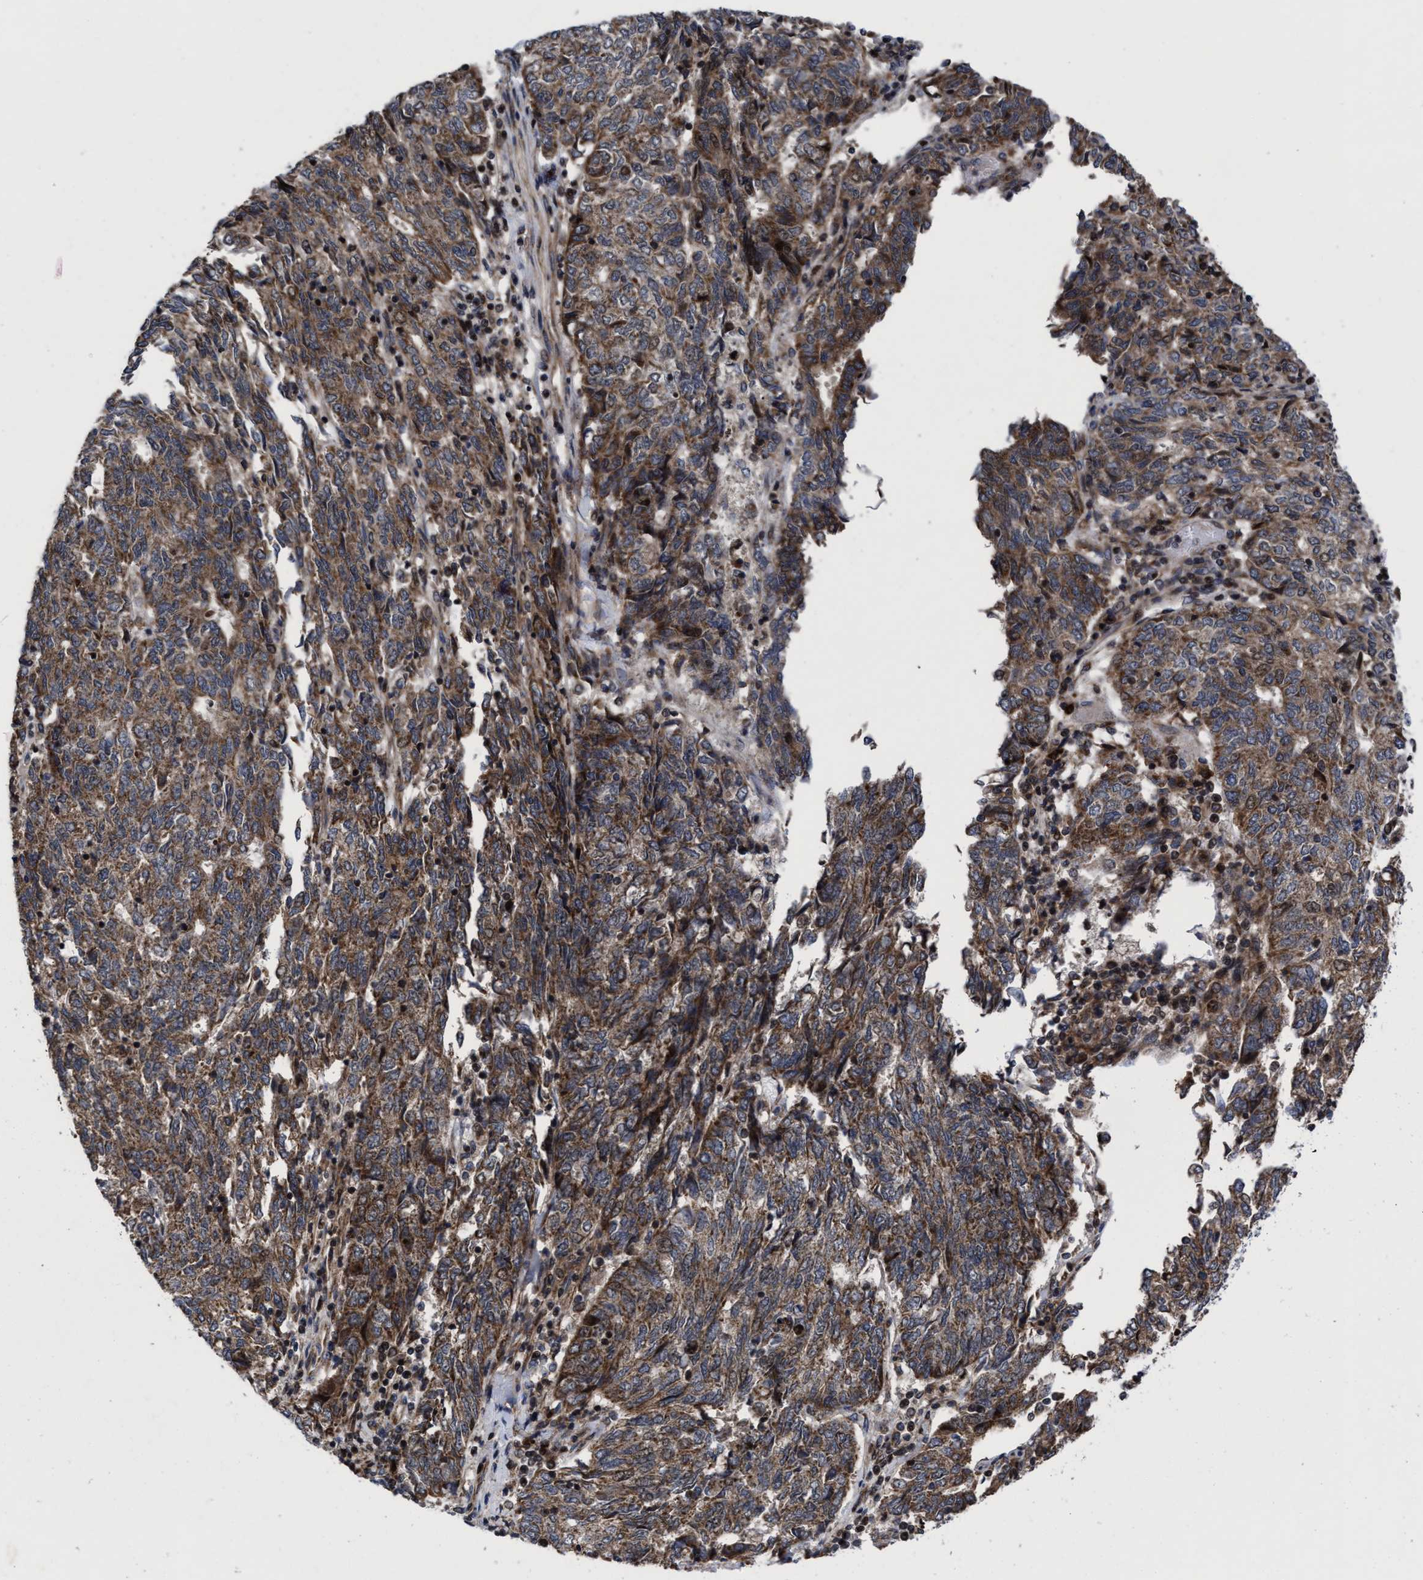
{"staining": {"intensity": "moderate", "quantity": ">75%", "location": "cytoplasmic/membranous"}, "tissue": "endometrial cancer", "cell_type": "Tumor cells", "image_type": "cancer", "snomed": [{"axis": "morphology", "description": "Adenocarcinoma, NOS"}, {"axis": "topography", "description": "Endometrium"}], "caption": "The photomicrograph demonstrates a brown stain indicating the presence of a protein in the cytoplasmic/membranous of tumor cells in endometrial adenocarcinoma. Nuclei are stained in blue.", "gene": "MRPL50", "patient": {"sex": "female", "age": 80}}